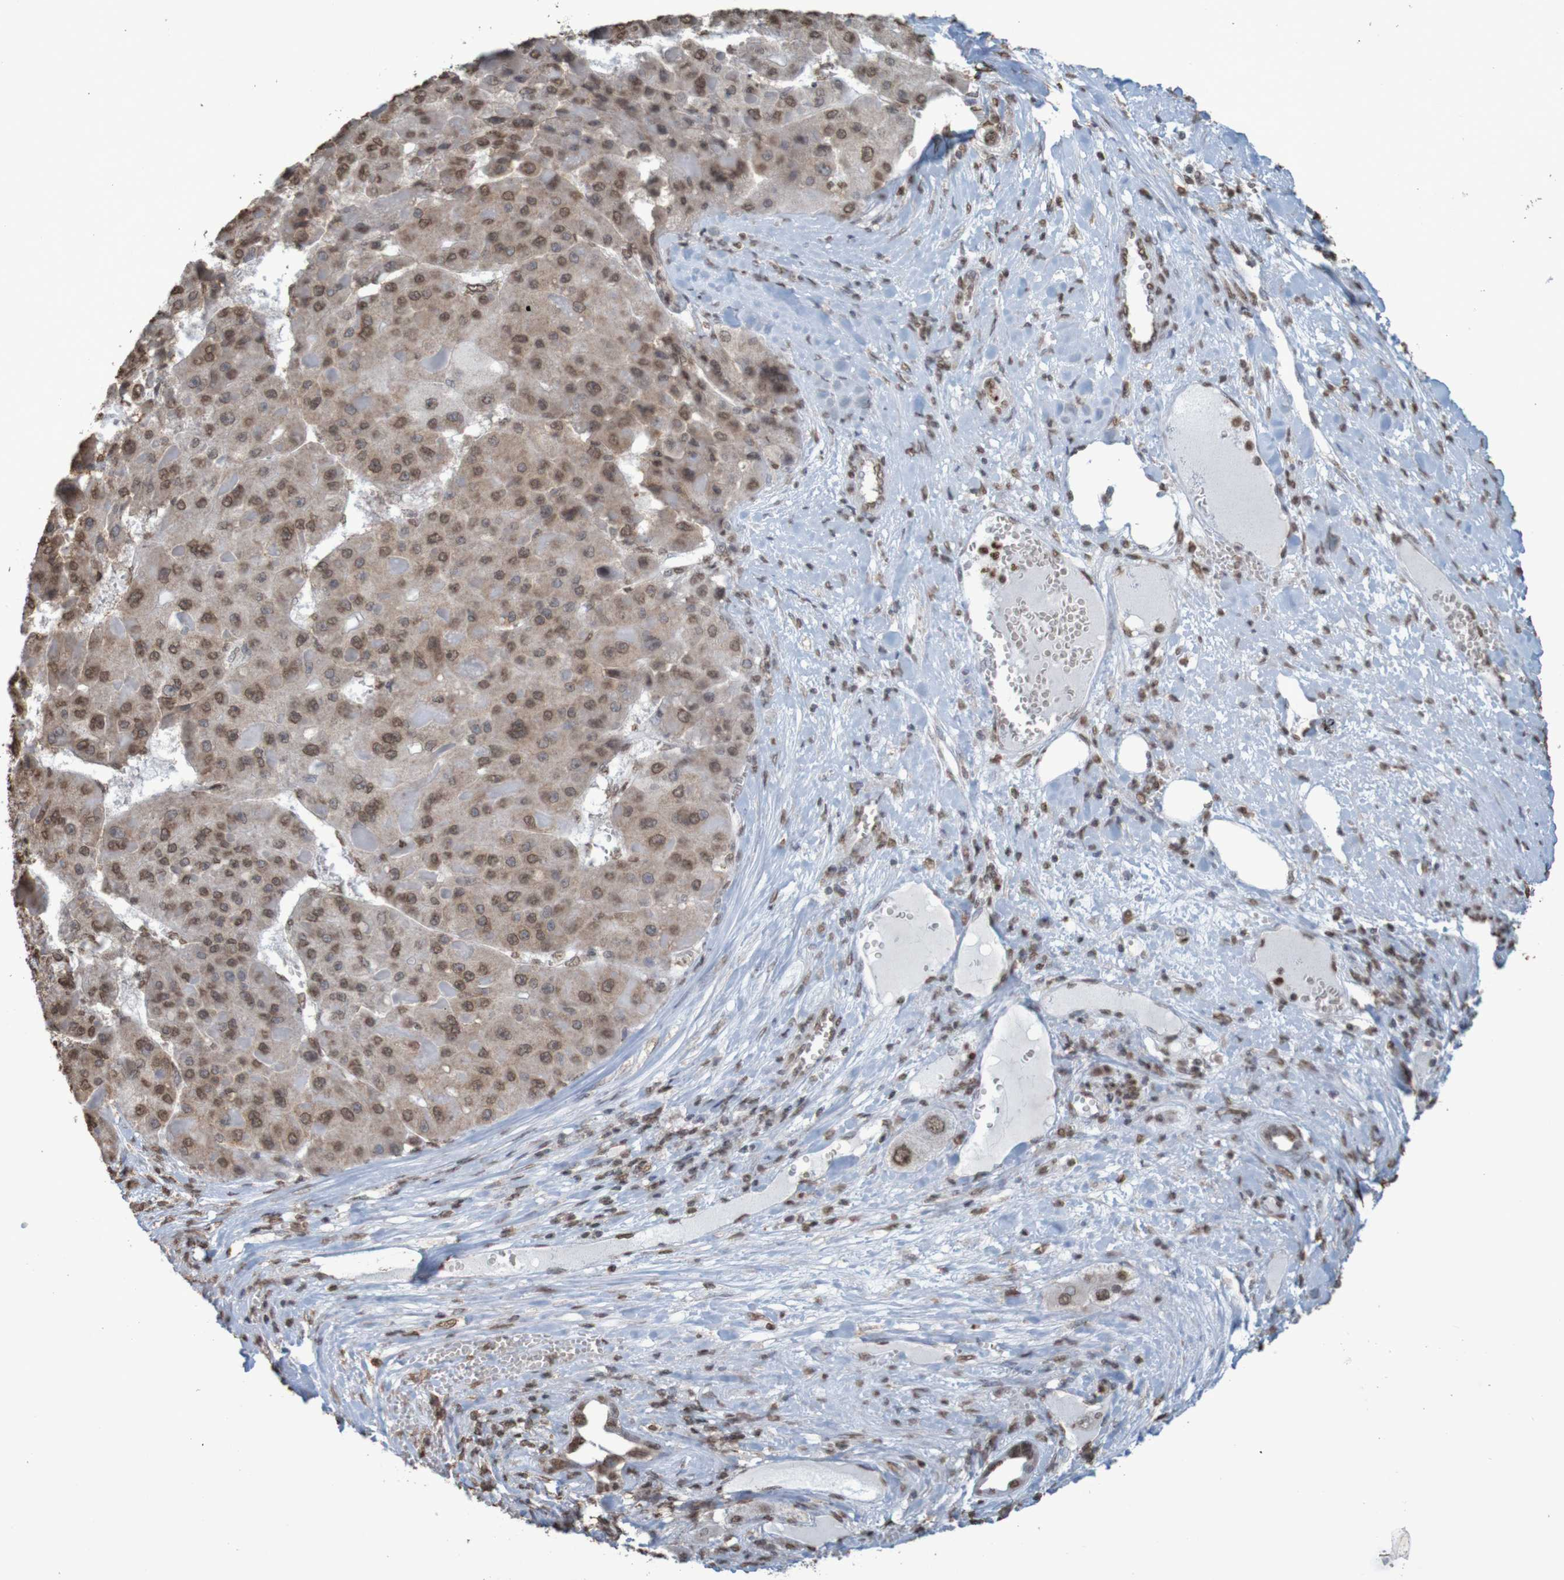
{"staining": {"intensity": "moderate", "quantity": ">75%", "location": "cytoplasmic/membranous,nuclear"}, "tissue": "liver cancer", "cell_type": "Tumor cells", "image_type": "cancer", "snomed": [{"axis": "morphology", "description": "Carcinoma, Hepatocellular, NOS"}, {"axis": "topography", "description": "Liver"}], "caption": "Liver hepatocellular carcinoma stained with DAB IHC shows medium levels of moderate cytoplasmic/membranous and nuclear staining in approximately >75% of tumor cells. Nuclei are stained in blue.", "gene": "GFI1", "patient": {"sex": "female", "age": 73}}